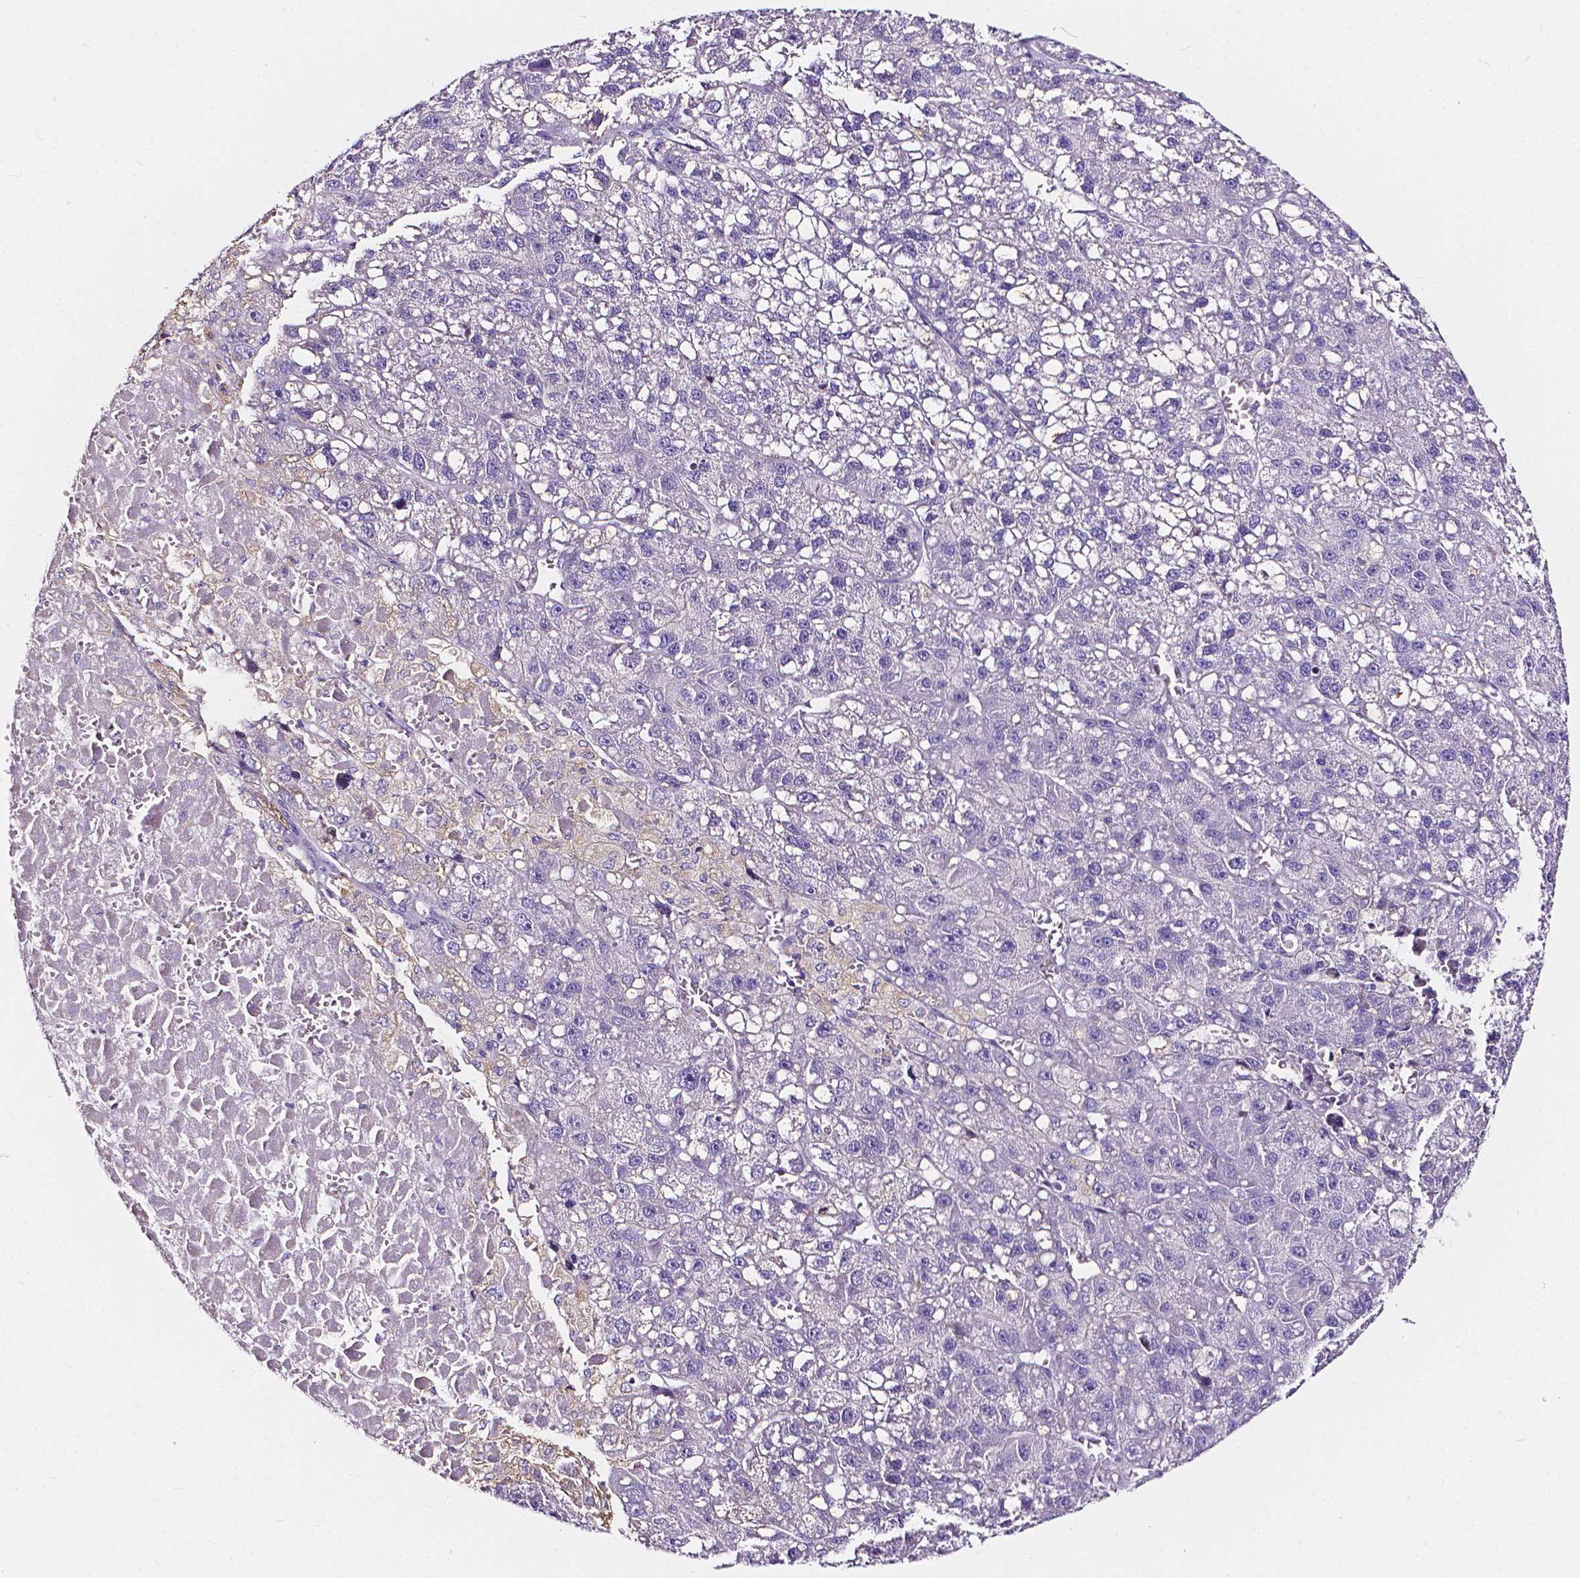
{"staining": {"intensity": "negative", "quantity": "none", "location": "none"}, "tissue": "liver cancer", "cell_type": "Tumor cells", "image_type": "cancer", "snomed": [{"axis": "morphology", "description": "Carcinoma, Hepatocellular, NOS"}, {"axis": "topography", "description": "Liver"}], "caption": "DAB (3,3'-diaminobenzidine) immunohistochemical staining of liver cancer shows no significant staining in tumor cells.", "gene": "CLSTN2", "patient": {"sex": "female", "age": 70}}